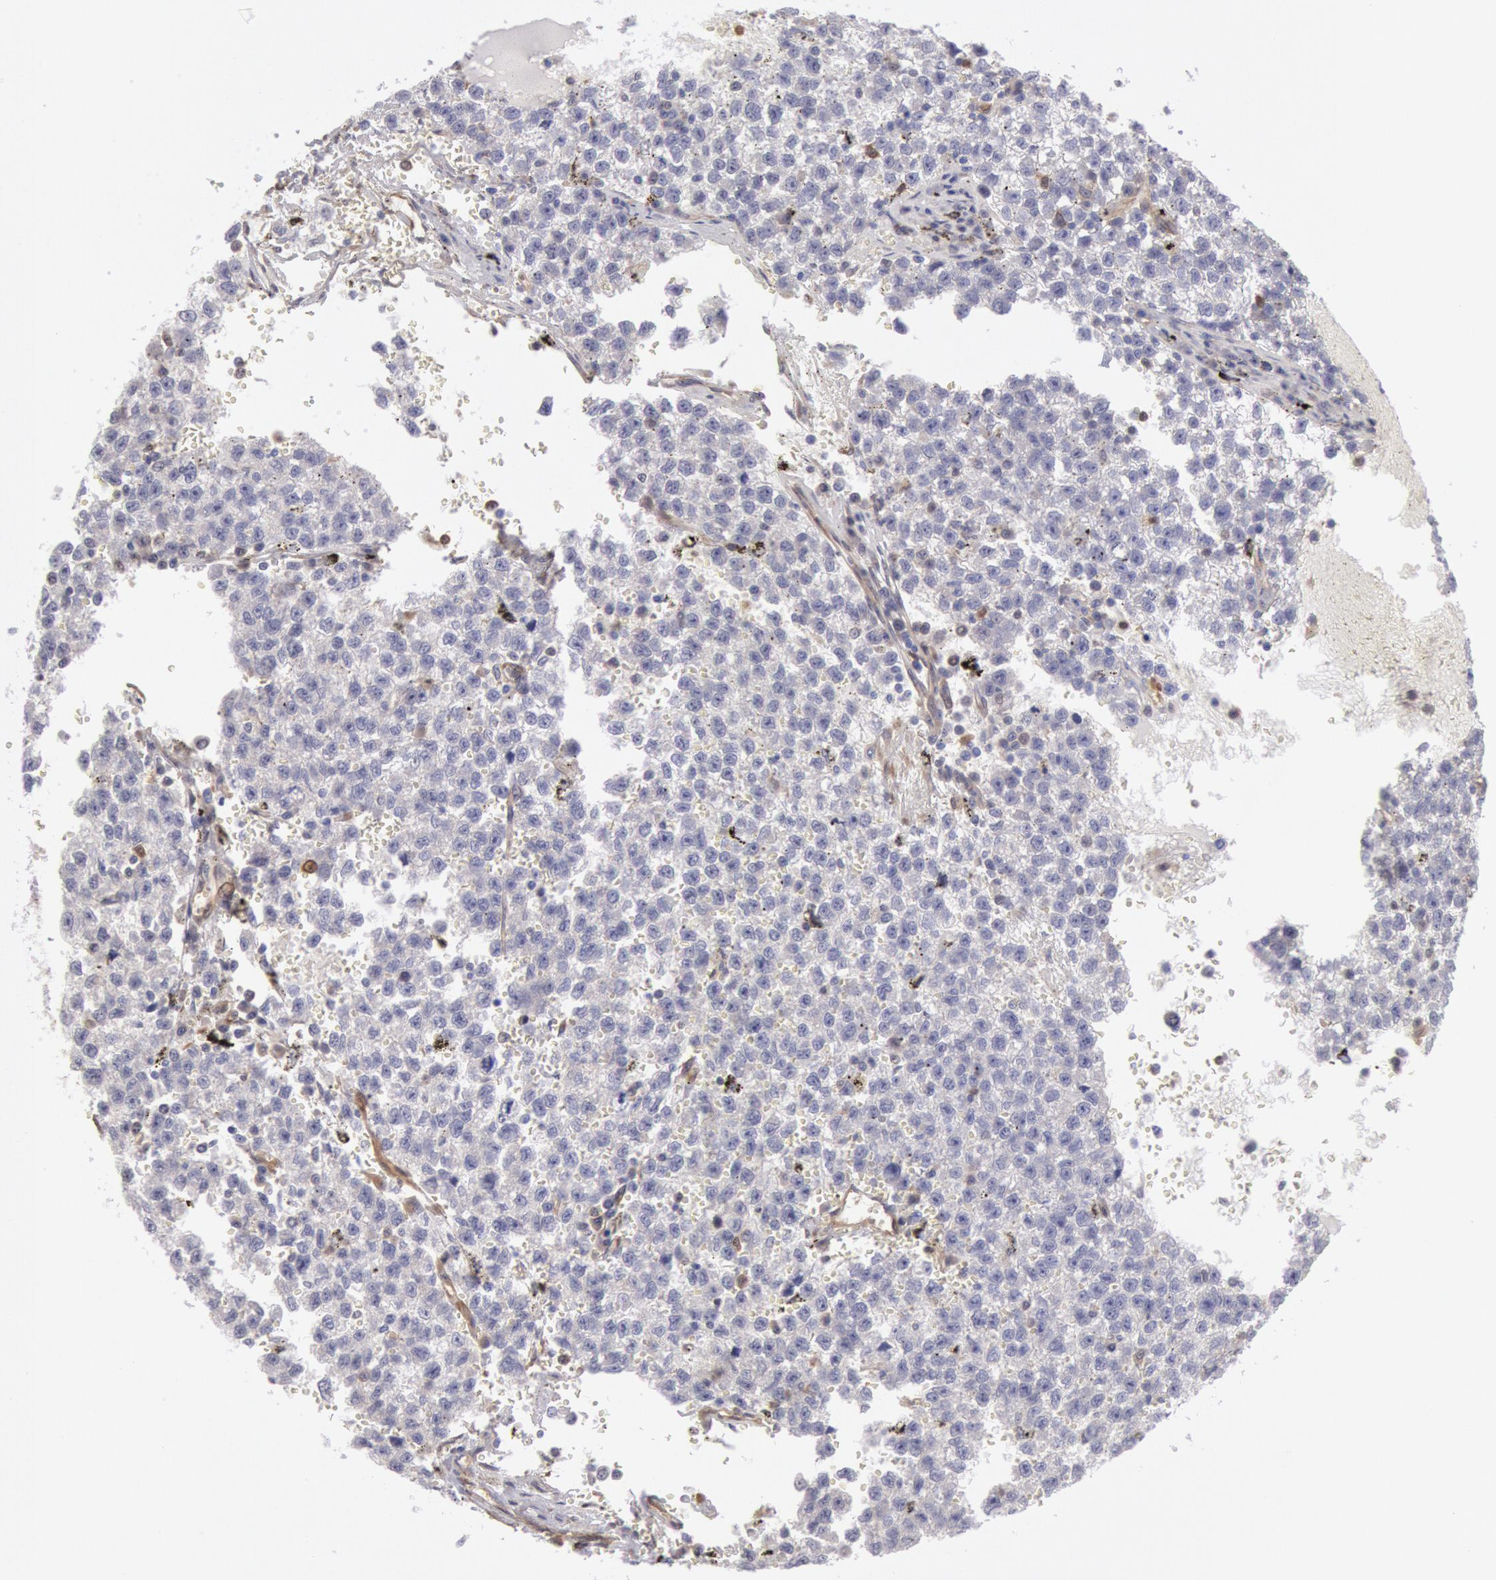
{"staining": {"intensity": "negative", "quantity": "none", "location": "none"}, "tissue": "testis cancer", "cell_type": "Tumor cells", "image_type": "cancer", "snomed": [{"axis": "morphology", "description": "Seminoma, NOS"}, {"axis": "topography", "description": "Testis"}], "caption": "Immunohistochemistry (IHC) image of testis cancer (seminoma) stained for a protein (brown), which reveals no positivity in tumor cells.", "gene": "CCDC50", "patient": {"sex": "male", "age": 35}}